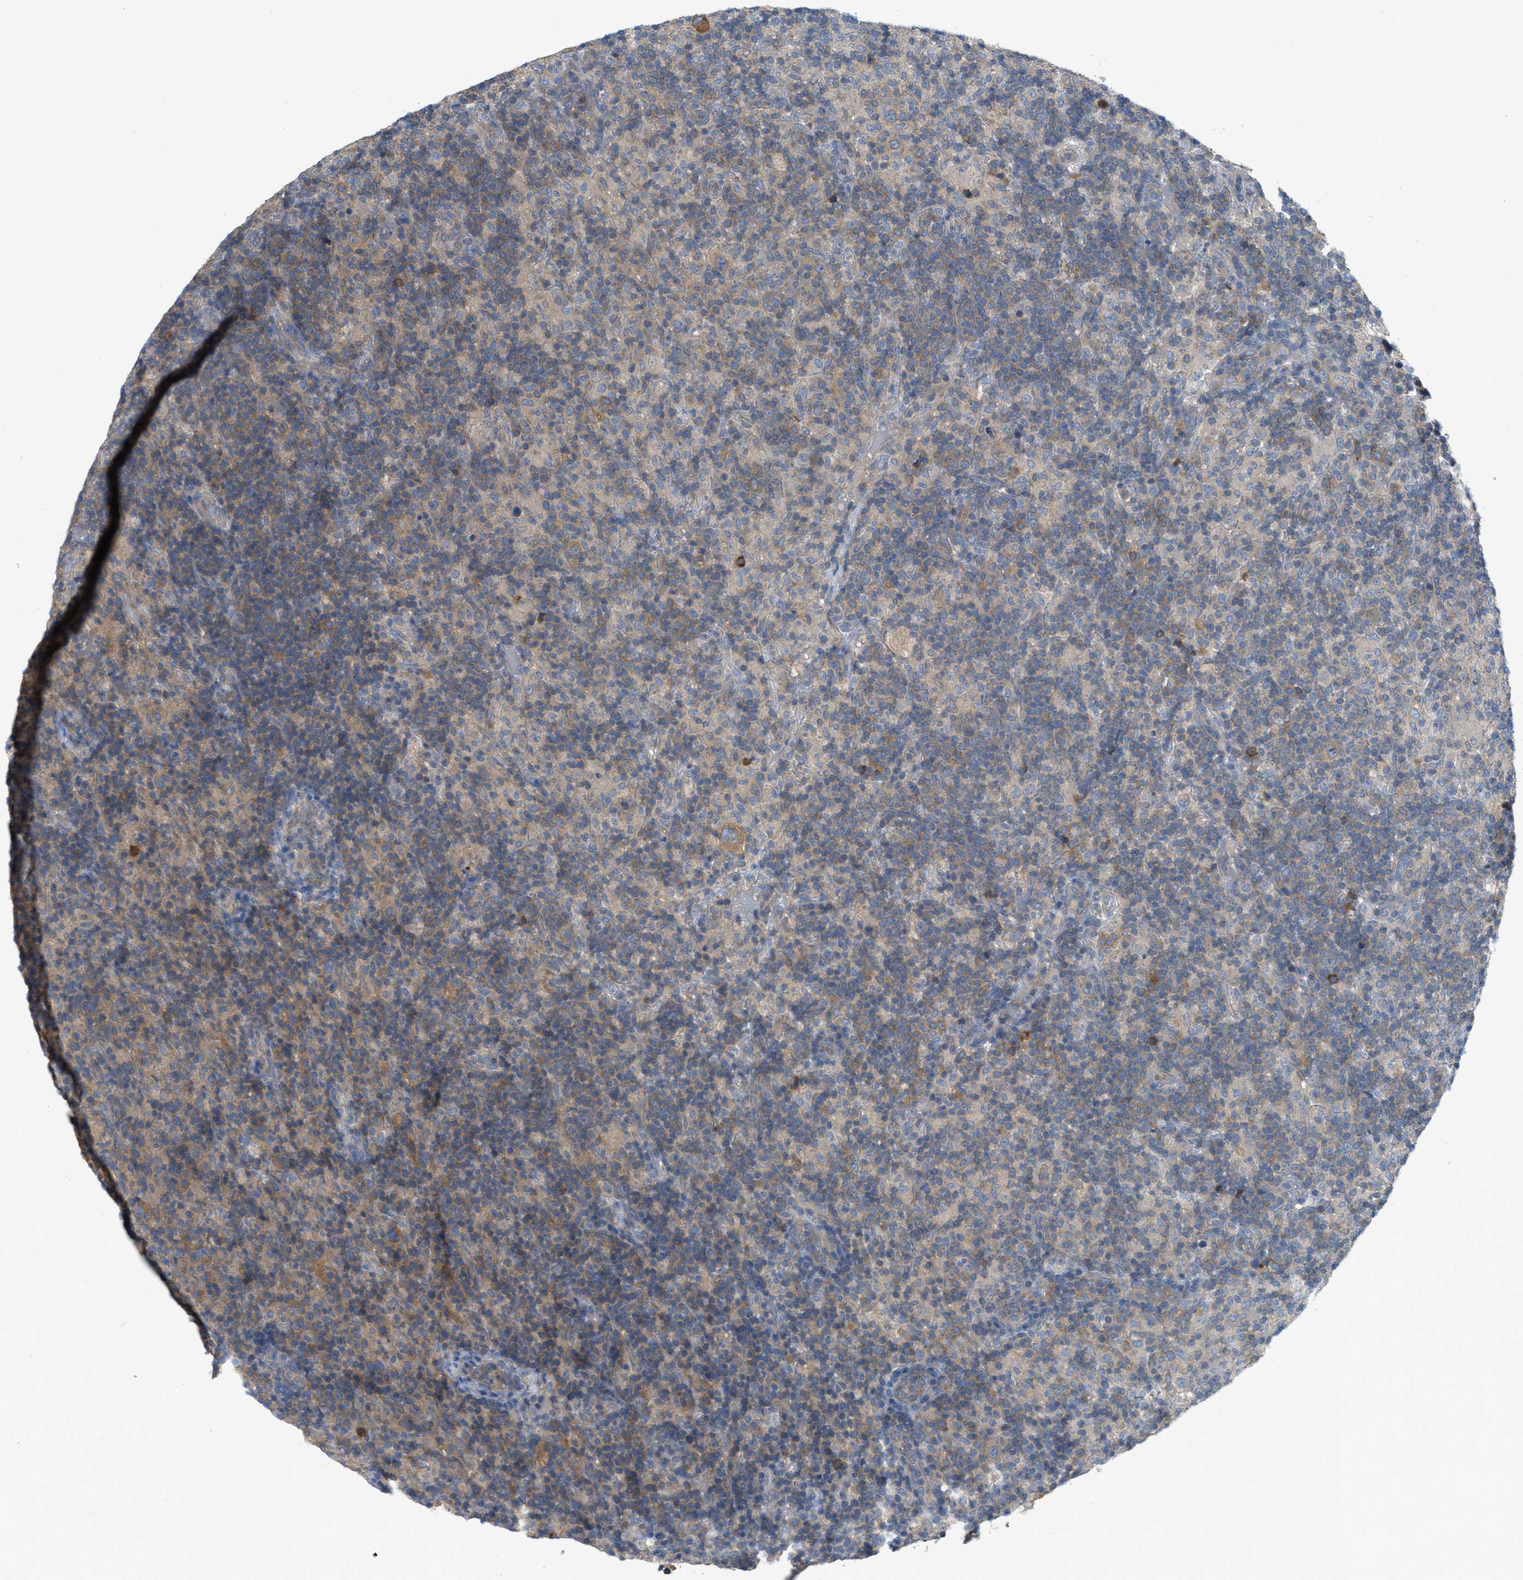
{"staining": {"intensity": "moderate", "quantity": ">75%", "location": "cytoplasmic/membranous"}, "tissue": "lymphoma", "cell_type": "Tumor cells", "image_type": "cancer", "snomed": [{"axis": "morphology", "description": "Hodgkin's disease, NOS"}, {"axis": "topography", "description": "Lymph node"}], "caption": "Immunohistochemical staining of human lymphoma shows medium levels of moderate cytoplasmic/membranous protein positivity in about >75% of tumor cells. (Brightfield microscopy of DAB IHC at high magnification).", "gene": "UBA5", "patient": {"sex": "male", "age": 70}}